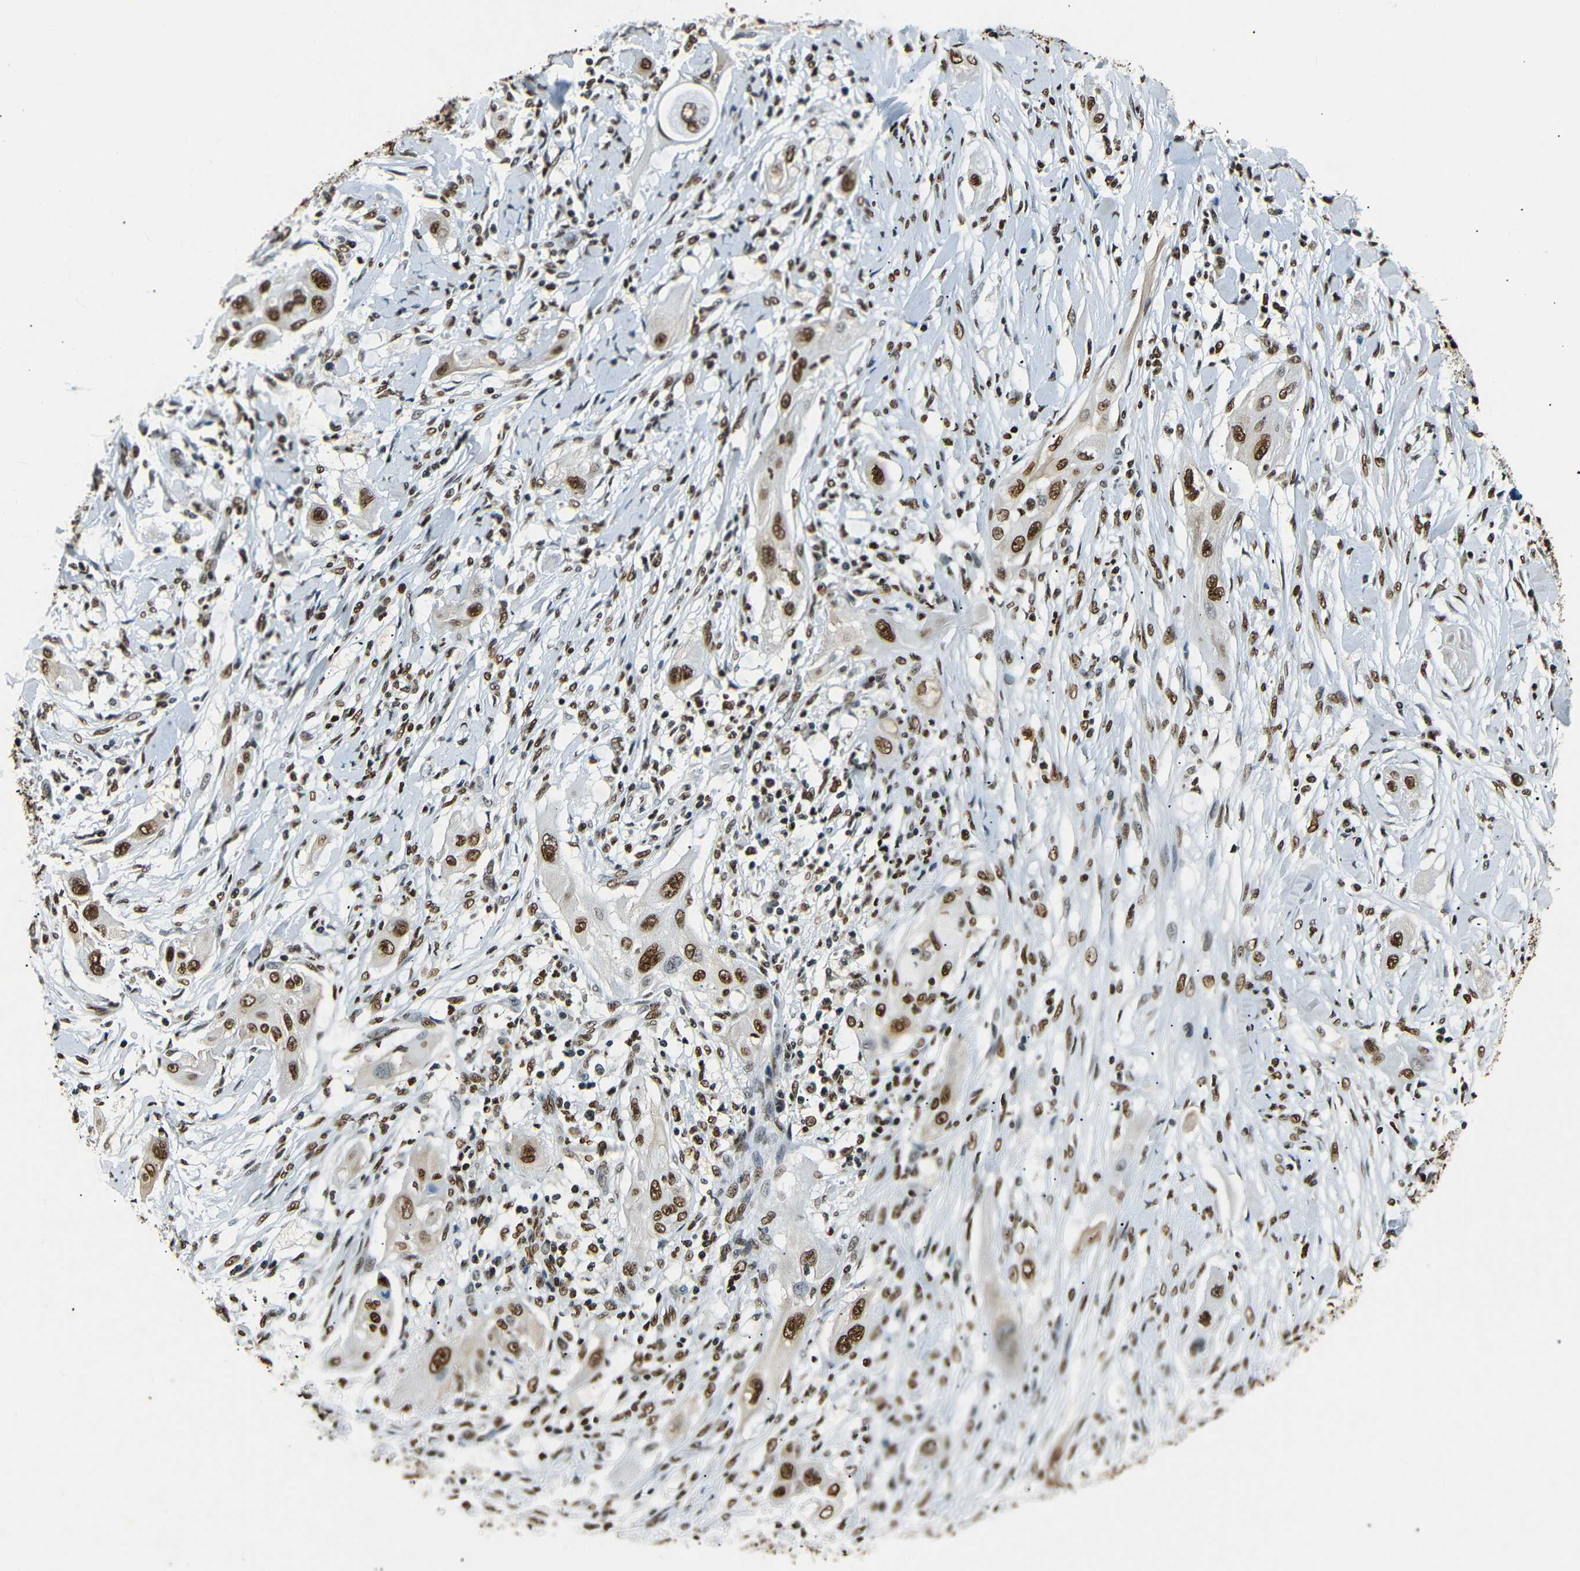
{"staining": {"intensity": "strong", "quantity": ">75%", "location": "nuclear"}, "tissue": "lung cancer", "cell_type": "Tumor cells", "image_type": "cancer", "snomed": [{"axis": "morphology", "description": "Squamous cell carcinoma, NOS"}, {"axis": "topography", "description": "Lung"}], "caption": "Lung squamous cell carcinoma tissue reveals strong nuclear expression in about >75% of tumor cells The staining was performed using DAB, with brown indicating positive protein expression. Nuclei are stained blue with hematoxylin.", "gene": "HMGN1", "patient": {"sex": "female", "age": 47}}